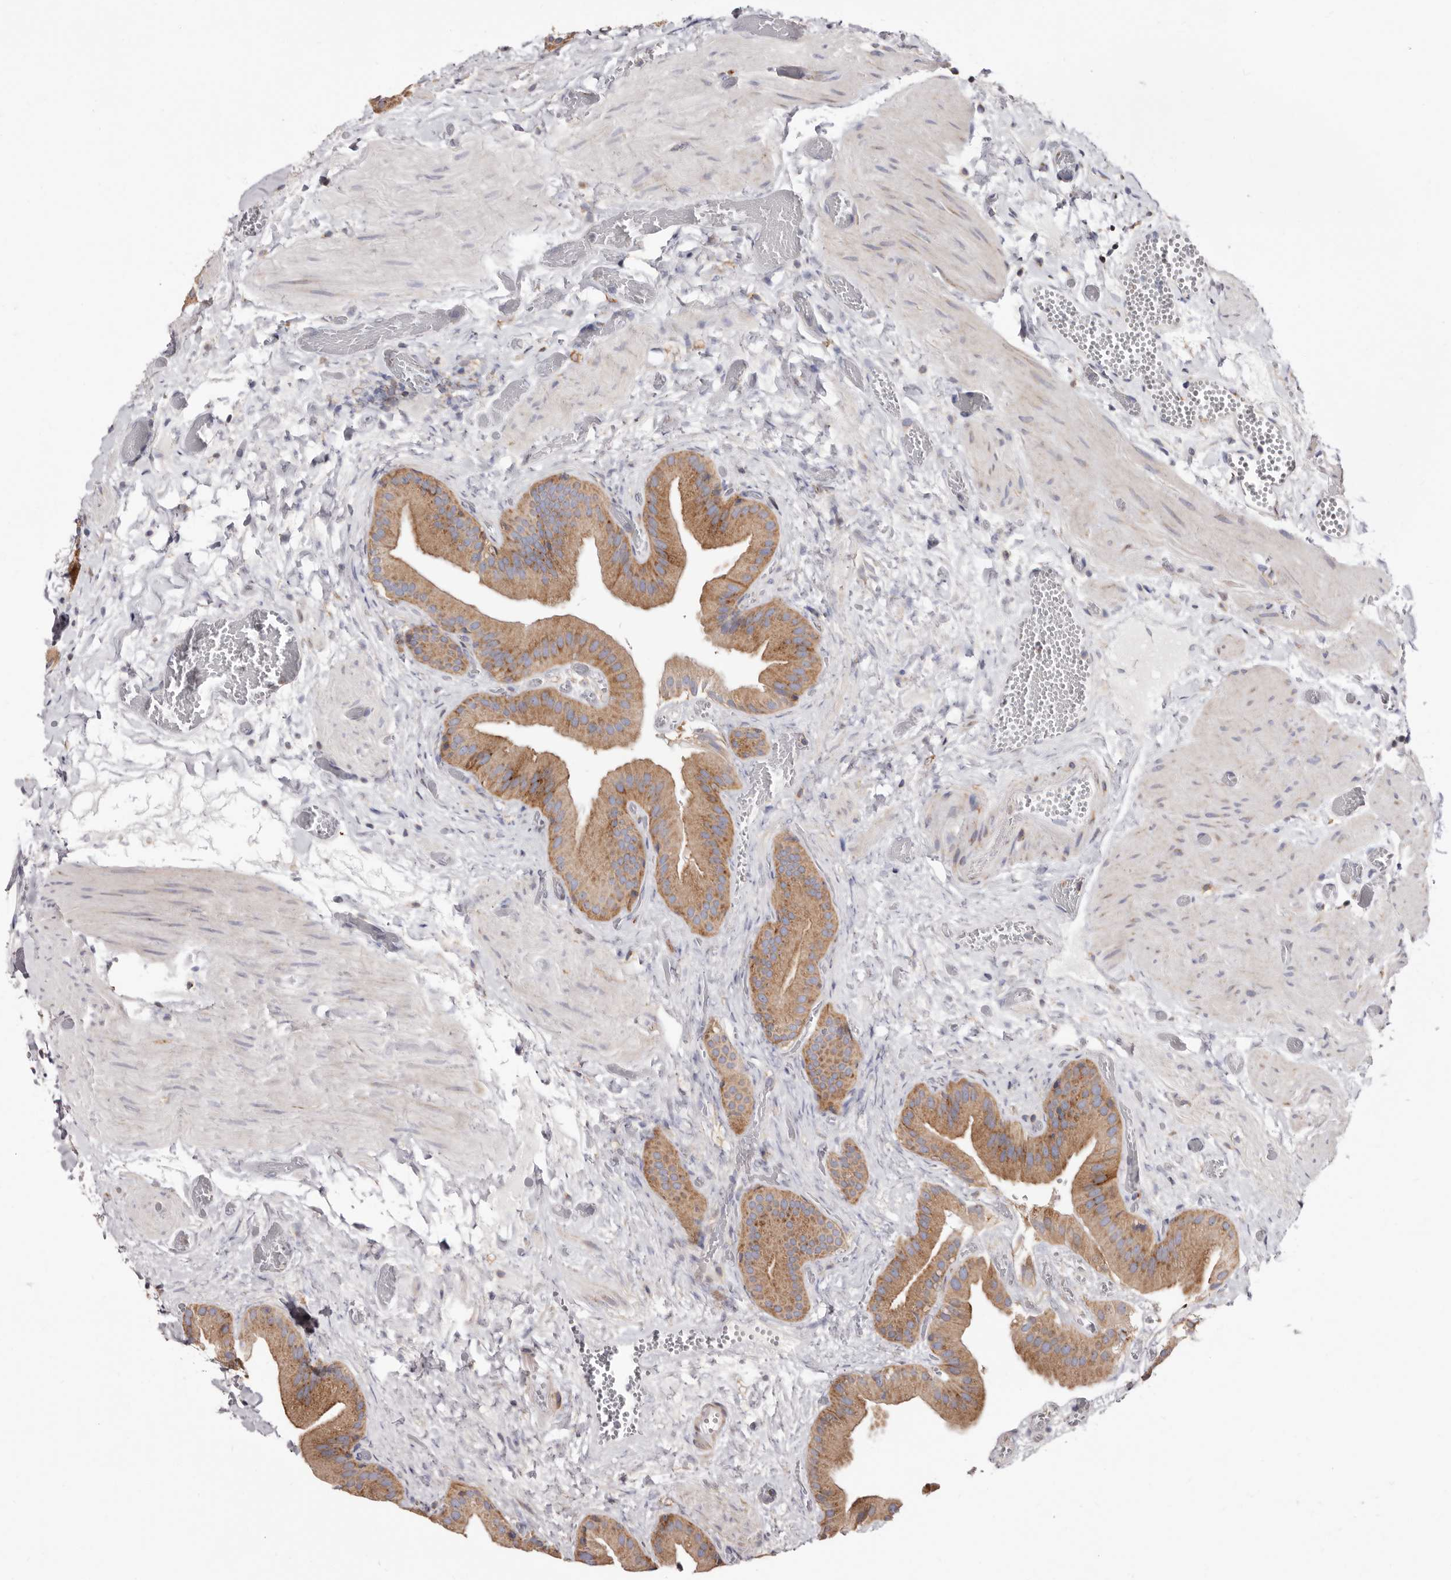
{"staining": {"intensity": "moderate", "quantity": ">75%", "location": "cytoplasmic/membranous"}, "tissue": "gallbladder", "cell_type": "Glandular cells", "image_type": "normal", "snomed": [{"axis": "morphology", "description": "Normal tissue, NOS"}, {"axis": "topography", "description": "Gallbladder"}], "caption": "DAB (3,3'-diaminobenzidine) immunohistochemical staining of unremarkable gallbladder exhibits moderate cytoplasmic/membranous protein positivity in approximately >75% of glandular cells. Using DAB (3,3'-diaminobenzidine) (brown) and hematoxylin (blue) stains, captured at high magnification using brightfield microscopy.", "gene": "COQ8B", "patient": {"sex": "female", "age": 64}}